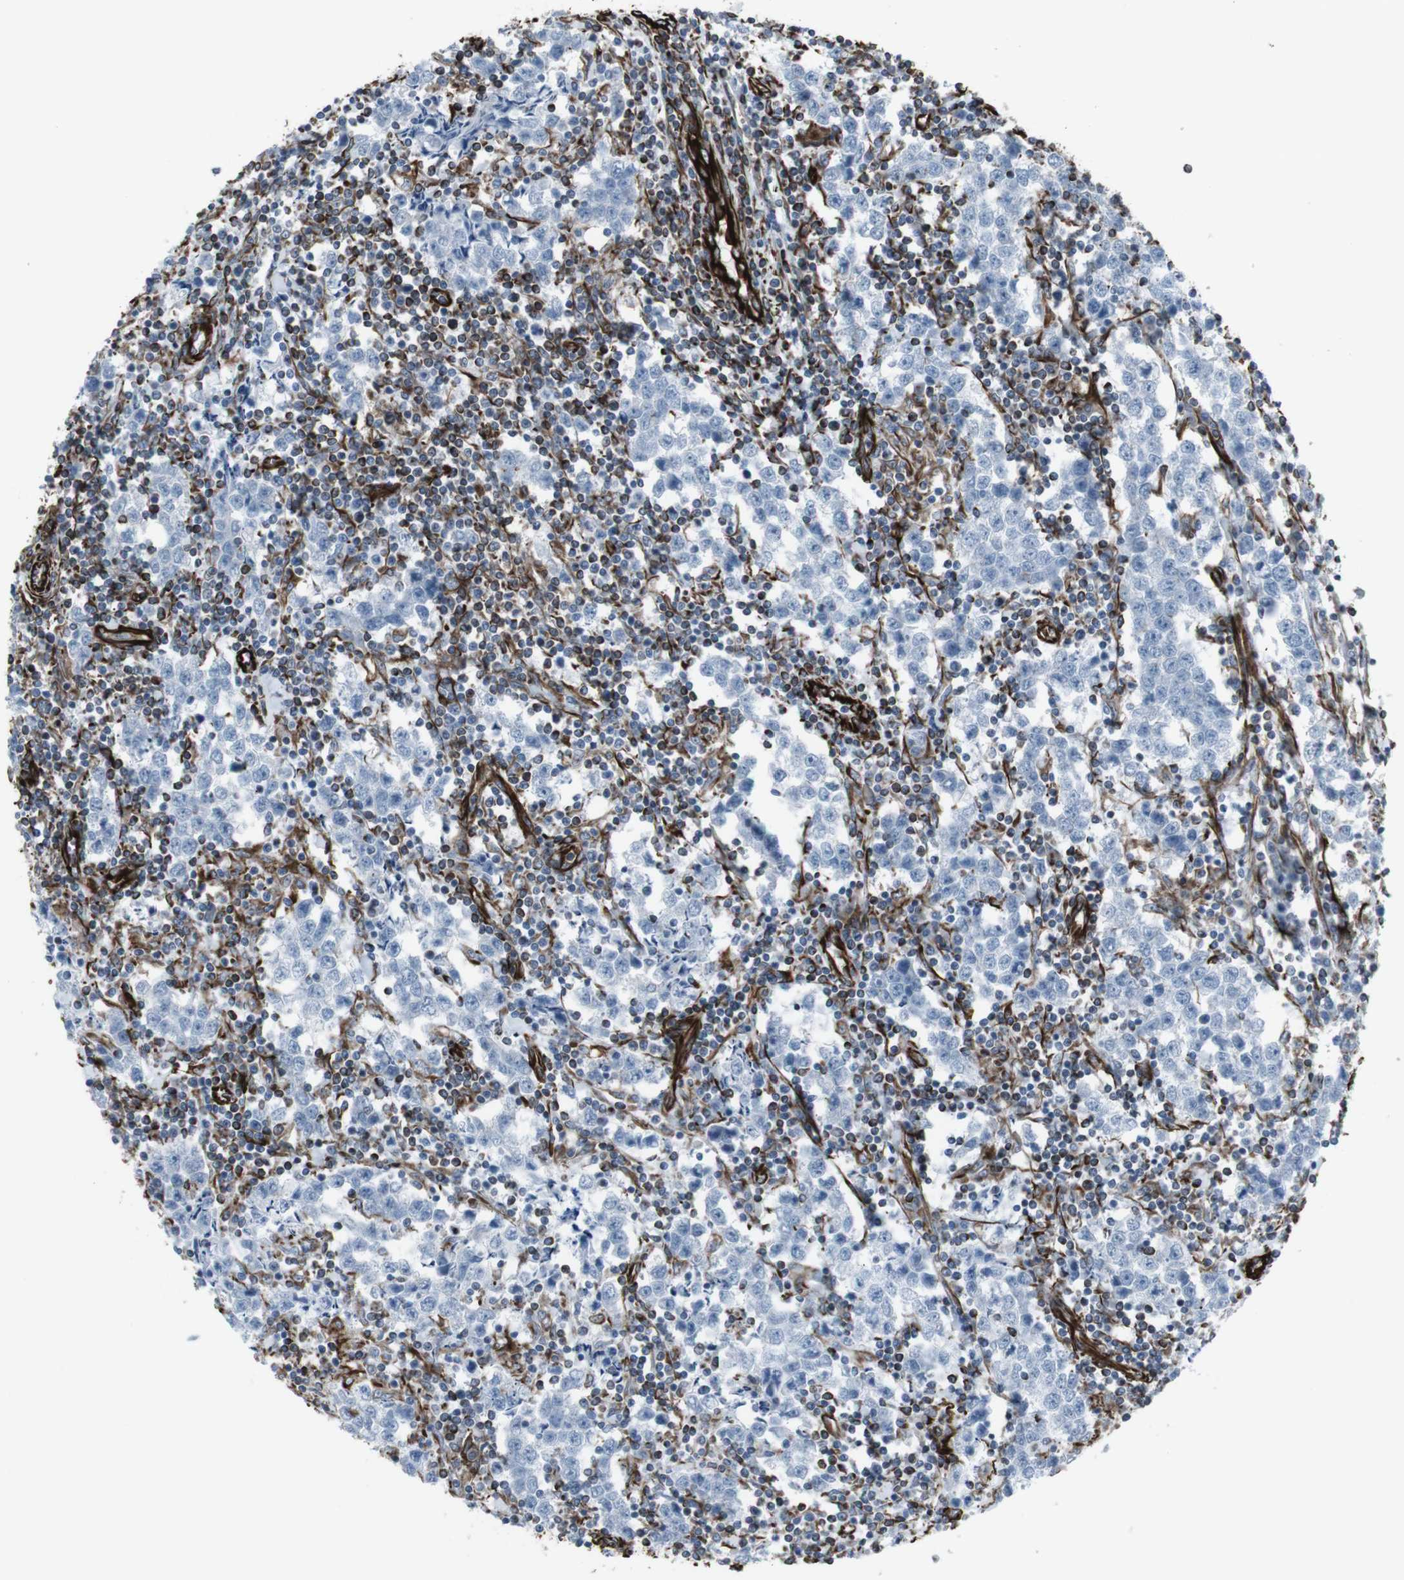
{"staining": {"intensity": "negative", "quantity": "none", "location": "none"}, "tissue": "testis cancer", "cell_type": "Tumor cells", "image_type": "cancer", "snomed": [{"axis": "morphology", "description": "Seminoma, NOS"}, {"axis": "morphology", "description": "Carcinoma, Embryonal, NOS"}, {"axis": "topography", "description": "Testis"}], "caption": "Testis seminoma stained for a protein using immunohistochemistry demonstrates no expression tumor cells.", "gene": "ZDHHC6", "patient": {"sex": "male", "age": 36}}